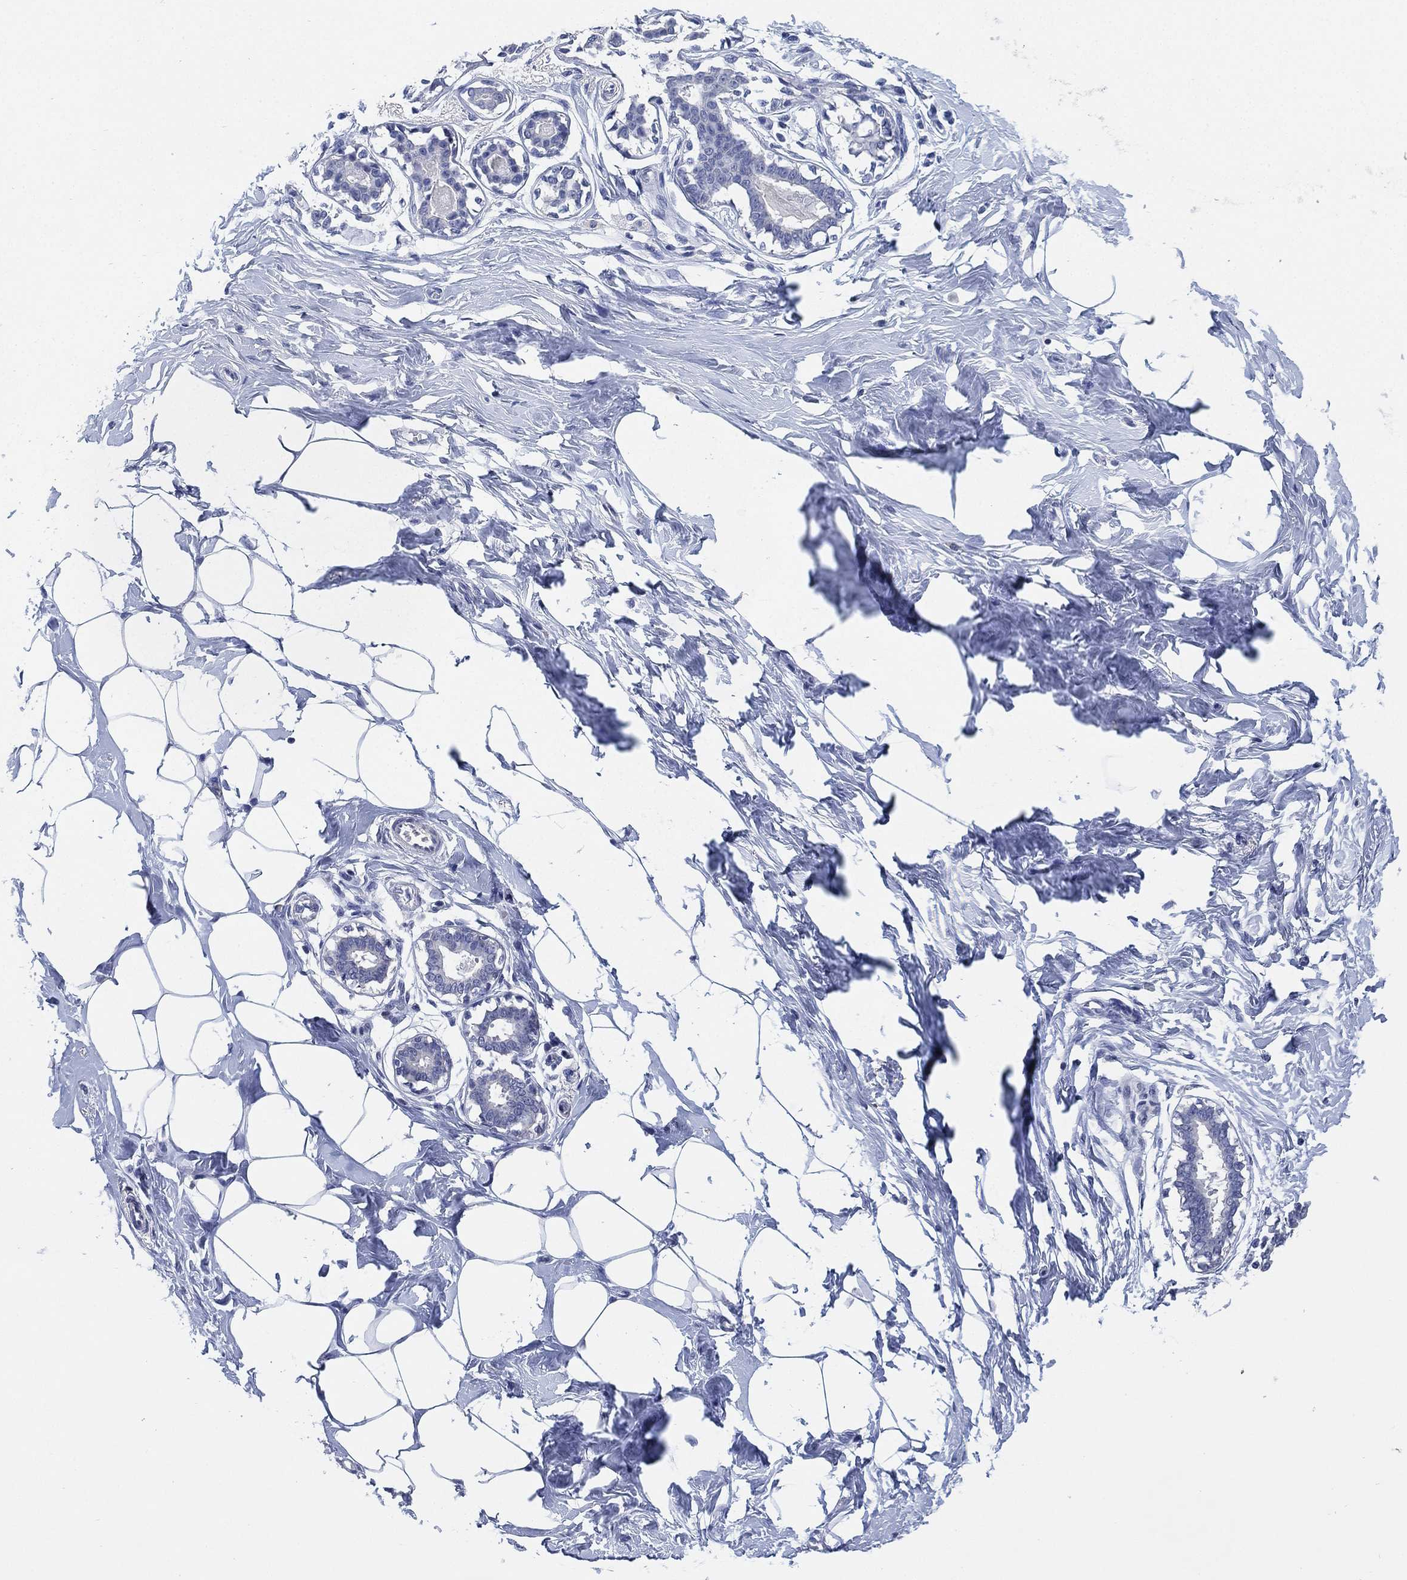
{"staining": {"intensity": "negative", "quantity": "none", "location": "none"}, "tissue": "breast", "cell_type": "Adipocytes", "image_type": "normal", "snomed": [{"axis": "morphology", "description": "Normal tissue, NOS"}, {"axis": "morphology", "description": "Lobular carcinoma, in situ"}, {"axis": "topography", "description": "Breast"}], "caption": "Protein analysis of normal breast displays no significant positivity in adipocytes. The staining is performed using DAB brown chromogen with nuclei counter-stained in using hematoxylin.", "gene": "IYD", "patient": {"sex": "female", "age": 35}}